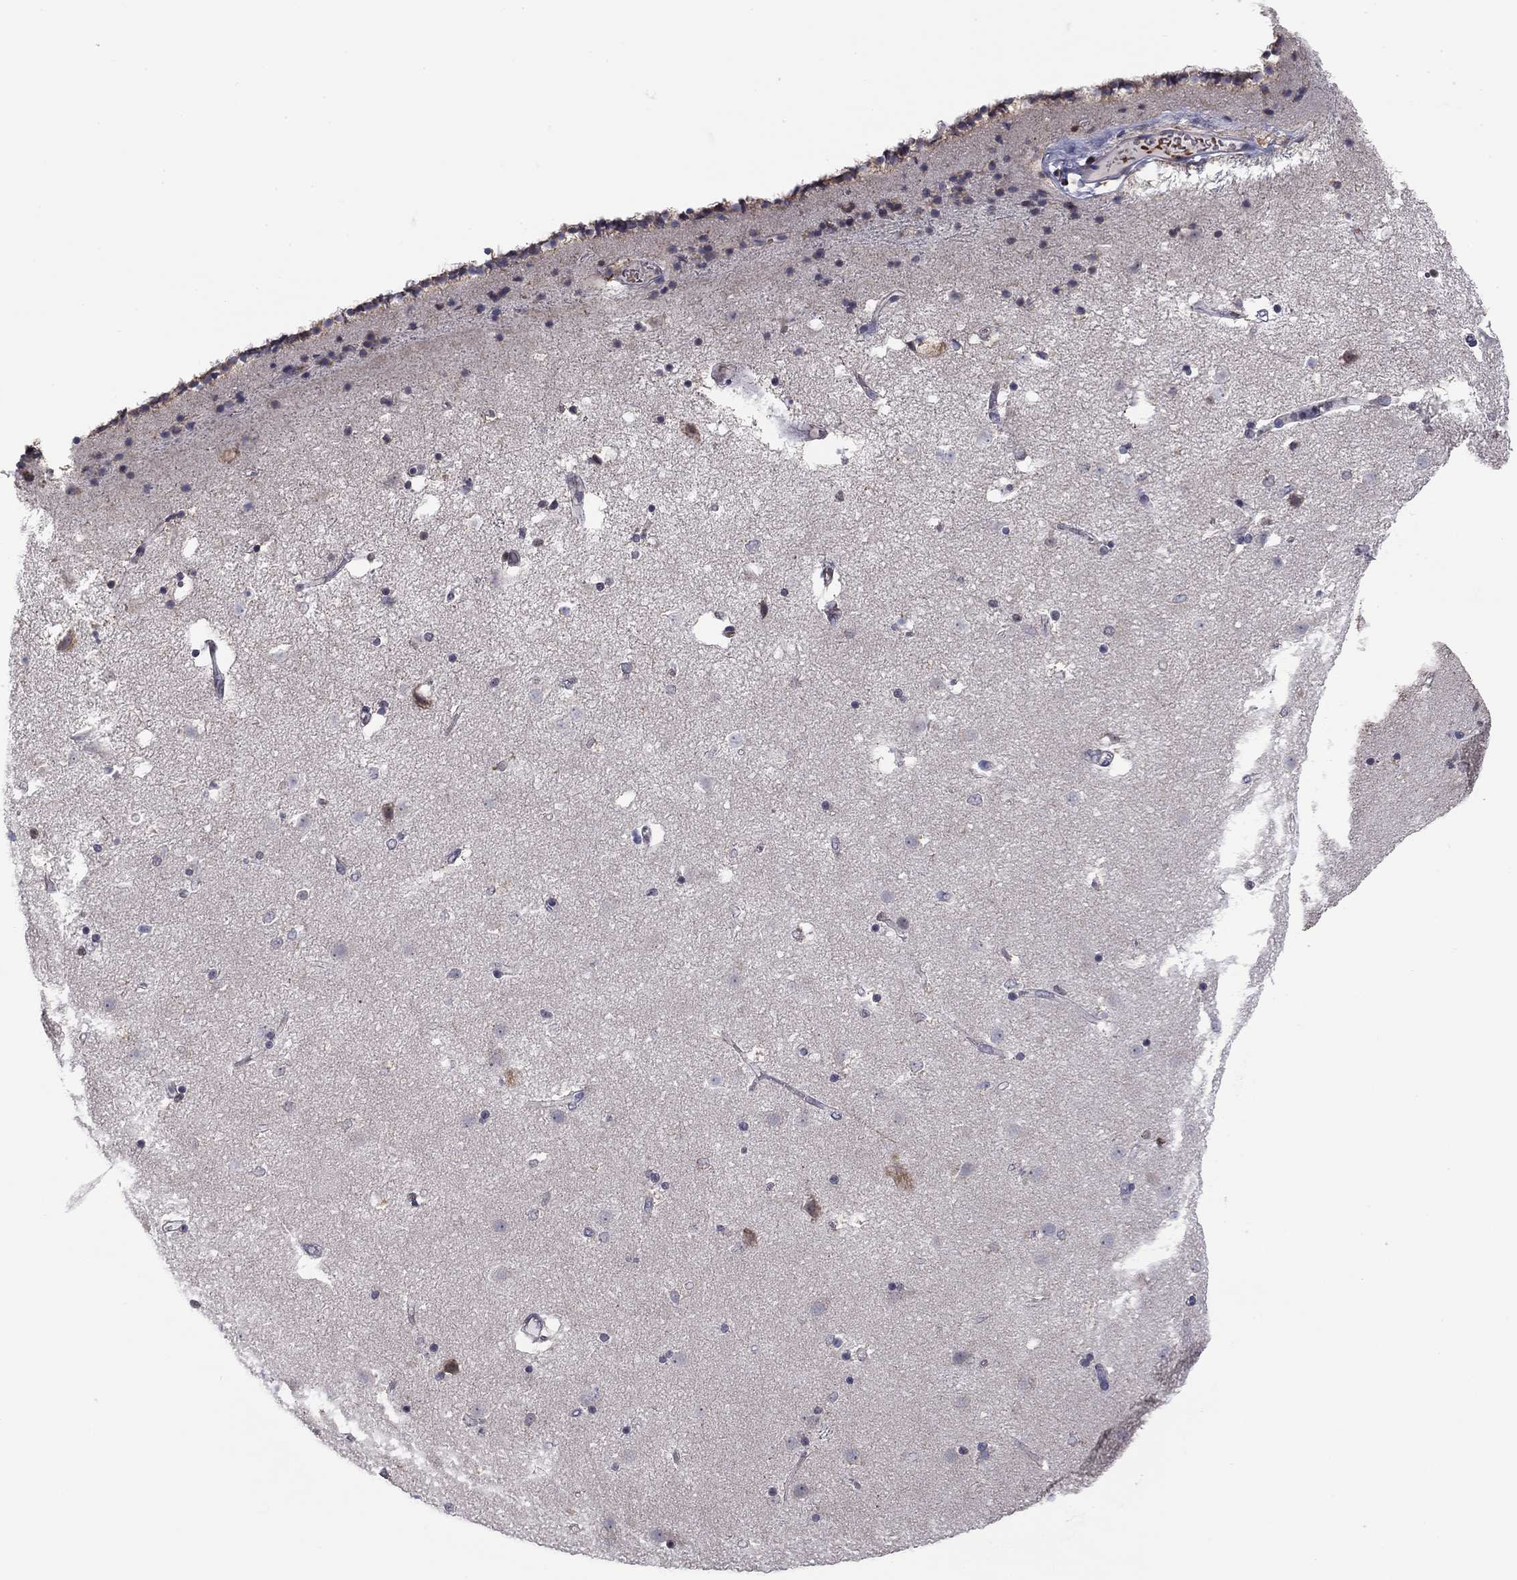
{"staining": {"intensity": "weak", "quantity": "<25%", "location": "cytoplasmic/membranous"}, "tissue": "caudate", "cell_type": "Neuronal cells", "image_type": "normal", "snomed": [{"axis": "morphology", "description": "Normal tissue, NOS"}, {"axis": "topography", "description": "Lateral ventricle wall"}], "caption": "Immunohistochemistry (IHC) of normal caudate exhibits no staining in neuronal cells.", "gene": "HSPB2", "patient": {"sex": "female", "age": 71}}